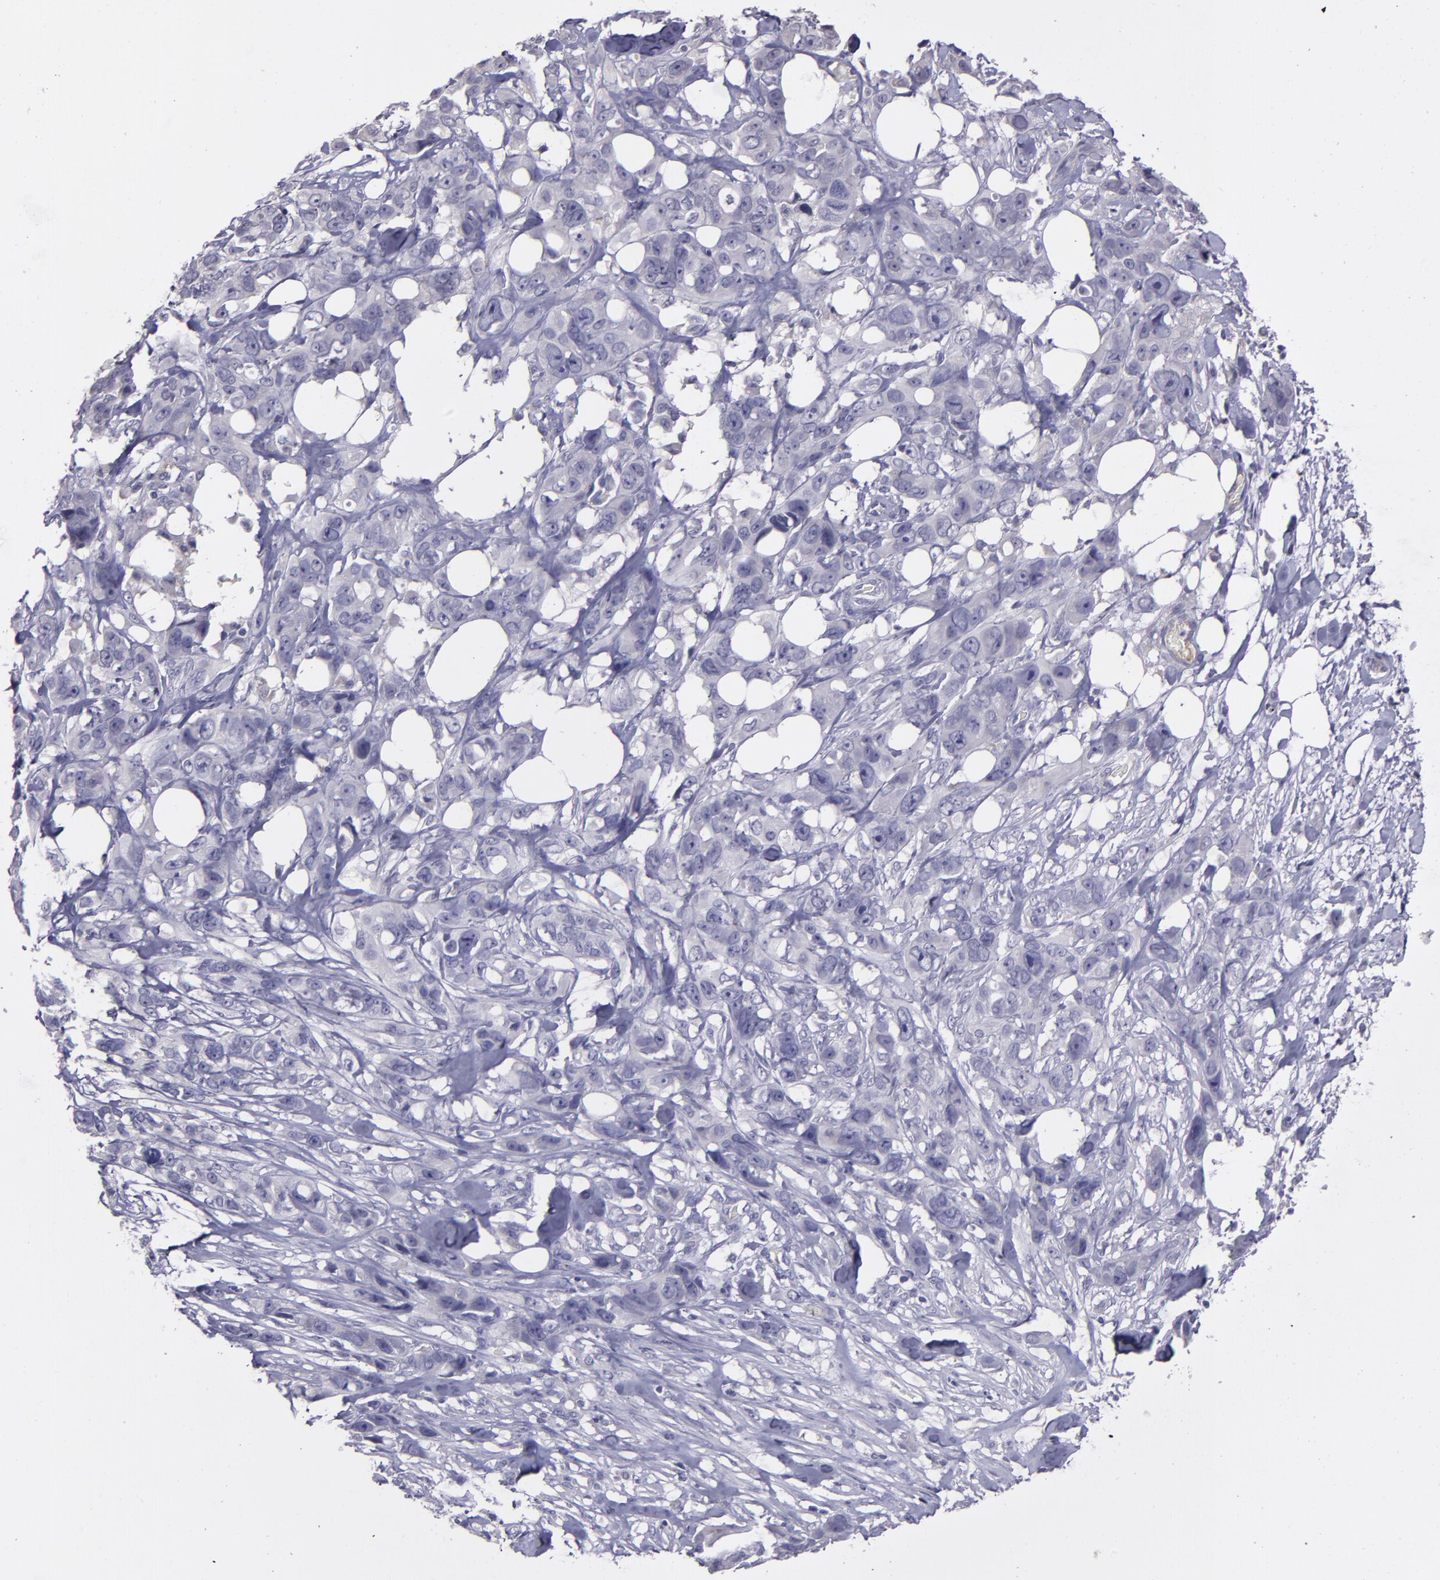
{"staining": {"intensity": "negative", "quantity": "none", "location": "none"}, "tissue": "stomach cancer", "cell_type": "Tumor cells", "image_type": "cancer", "snomed": [{"axis": "morphology", "description": "Adenocarcinoma, NOS"}, {"axis": "topography", "description": "Stomach, upper"}], "caption": "Adenocarcinoma (stomach) stained for a protein using immunohistochemistry shows no staining tumor cells.", "gene": "MASP1", "patient": {"sex": "male", "age": 47}}